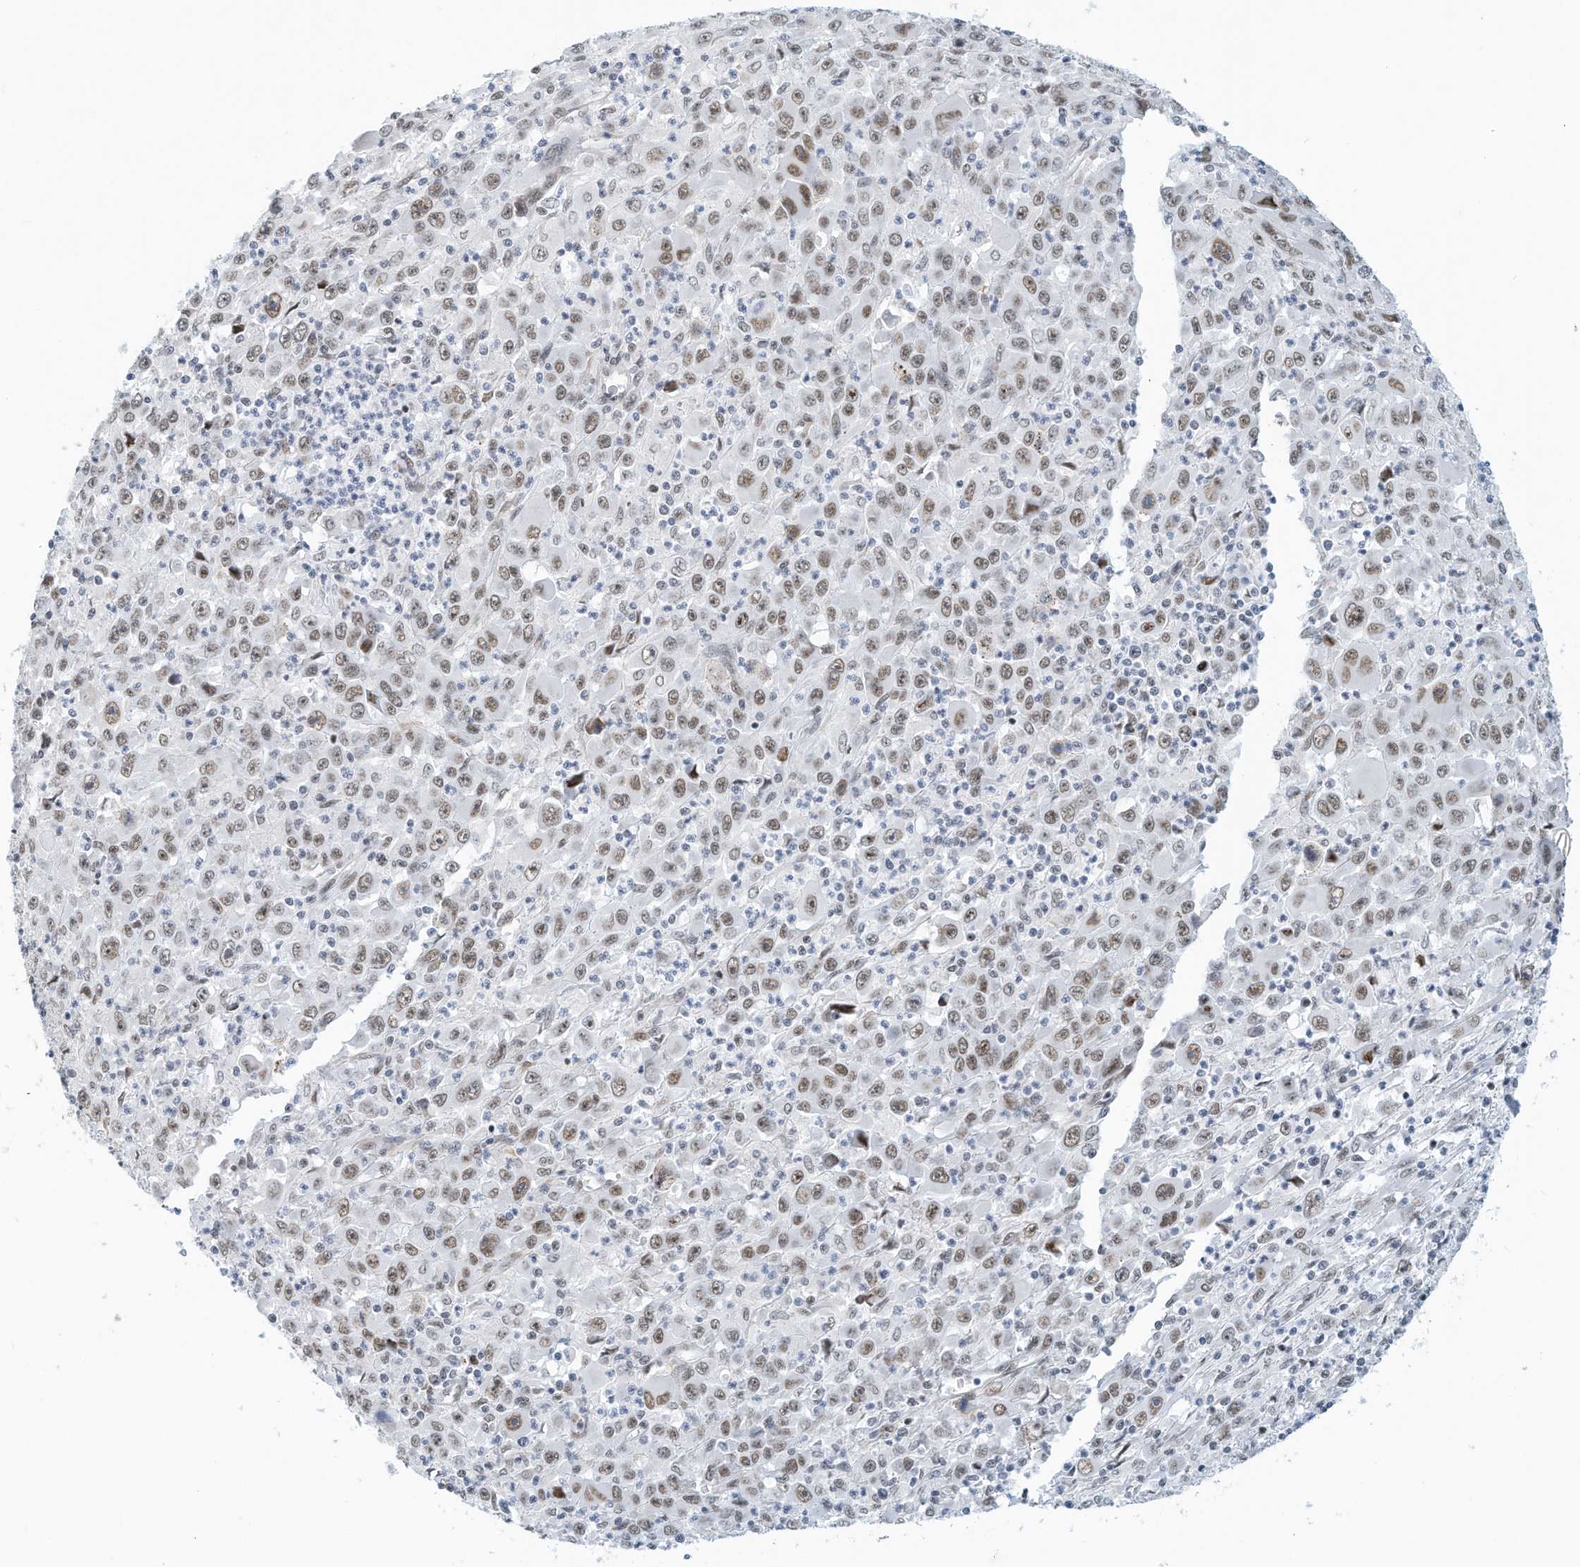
{"staining": {"intensity": "weak", "quantity": "25%-75%", "location": "nuclear"}, "tissue": "melanoma", "cell_type": "Tumor cells", "image_type": "cancer", "snomed": [{"axis": "morphology", "description": "Malignant melanoma, Metastatic site"}, {"axis": "topography", "description": "Skin"}], "caption": "Brown immunohistochemical staining in melanoma exhibits weak nuclear positivity in about 25%-75% of tumor cells.", "gene": "ARHGAP28", "patient": {"sex": "female", "age": 56}}